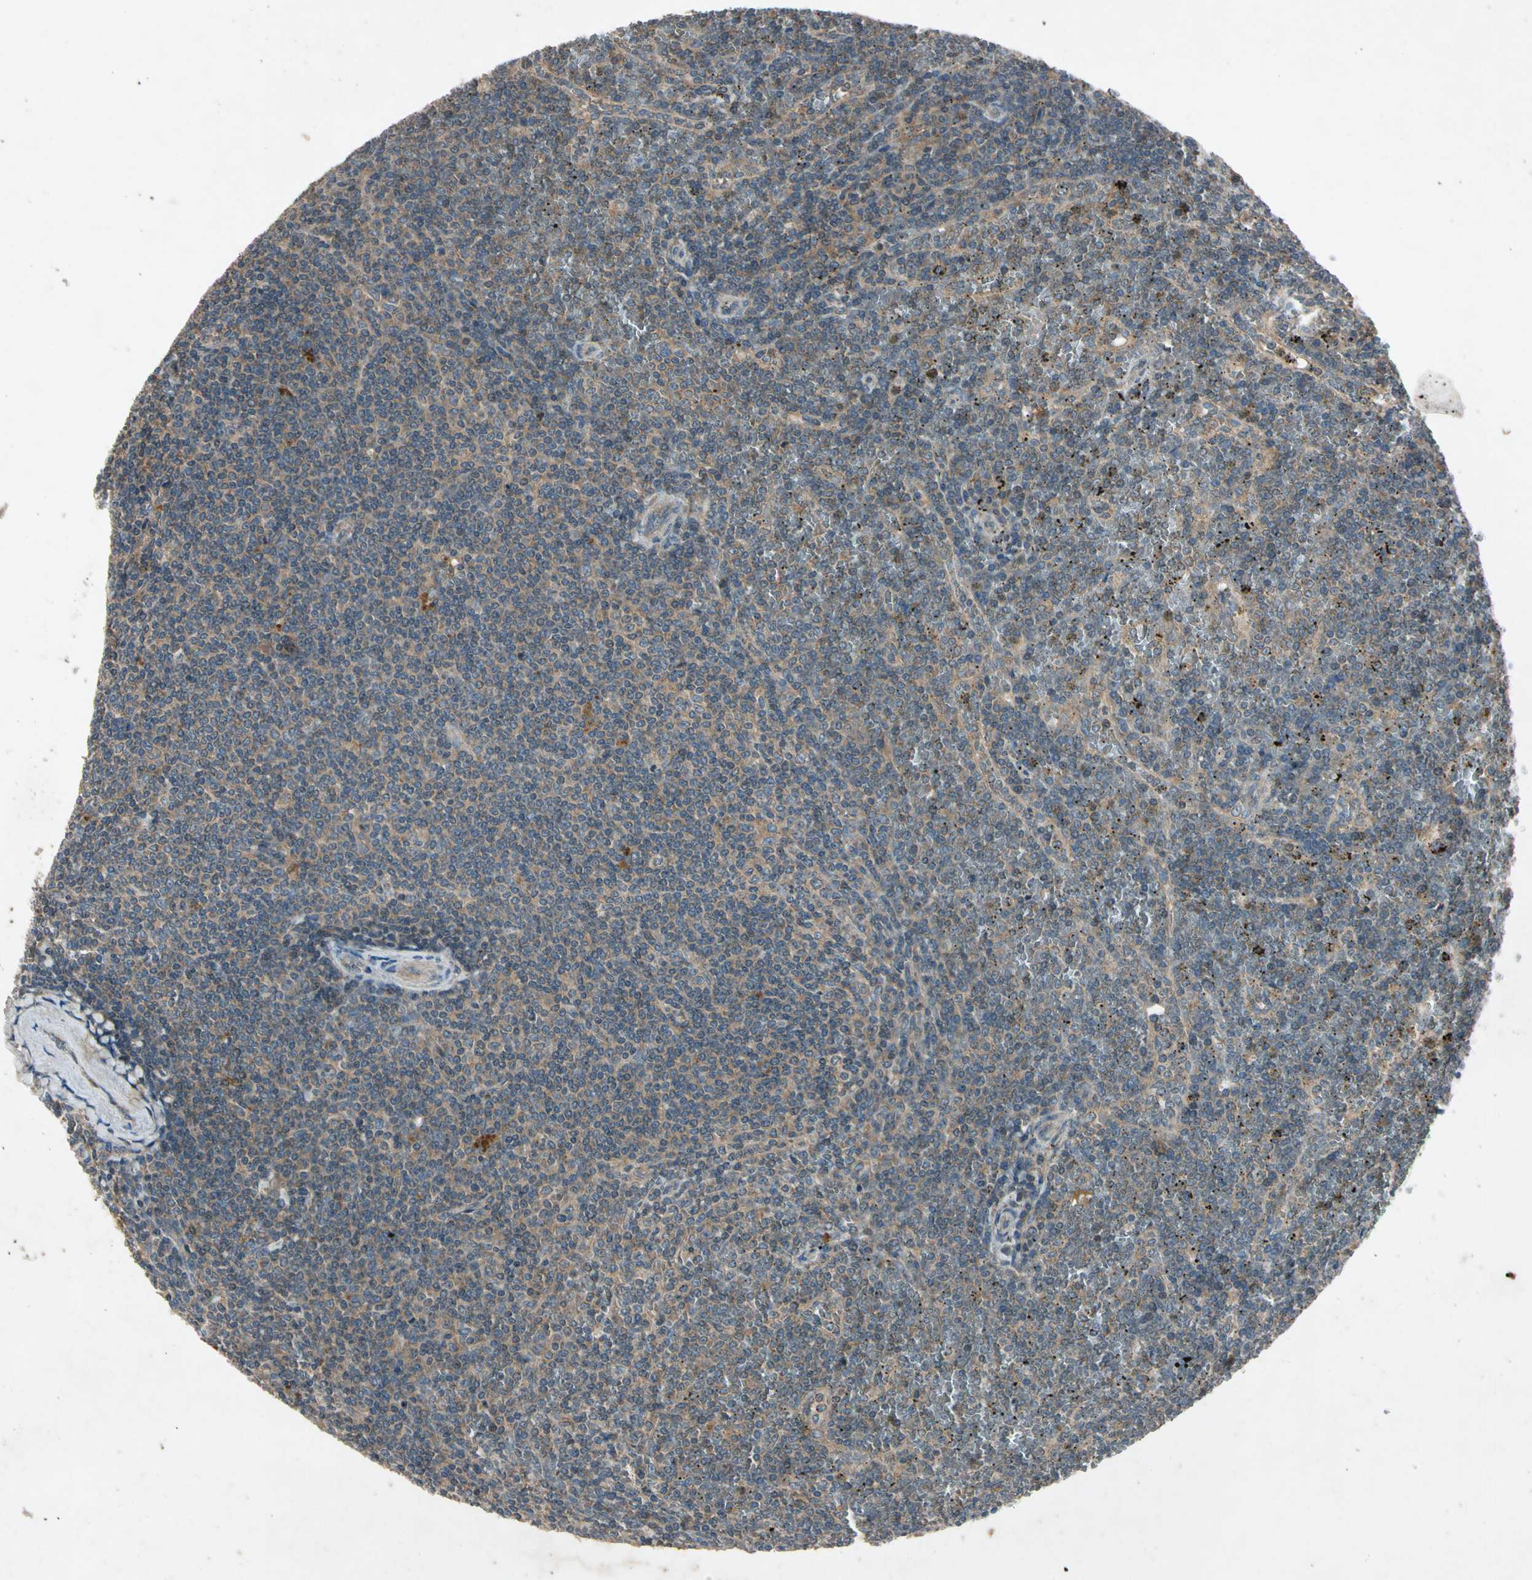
{"staining": {"intensity": "weak", "quantity": "25%-75%", "location": "cytoplasmic/membranous"}, "tissue": "lymphoma", "cell_type": "Tumor cells", "image_type": "cancer", "snomed": [{"axis": "morphology", "description": "Malignant lymphoma, non-Hodgkin's type, Low grade"}, {"axis": "topography", "description": "Spleen"}], "caption": "Low-grade malignant lymphoma, non-Hodgkin's type stained with a brown dye displays weak cytoplasmic/membranous positive expression in about 25%-75% of tumor cells.", "gene": "GPLD1", "patient": {"sex": "female", "age": 19}}